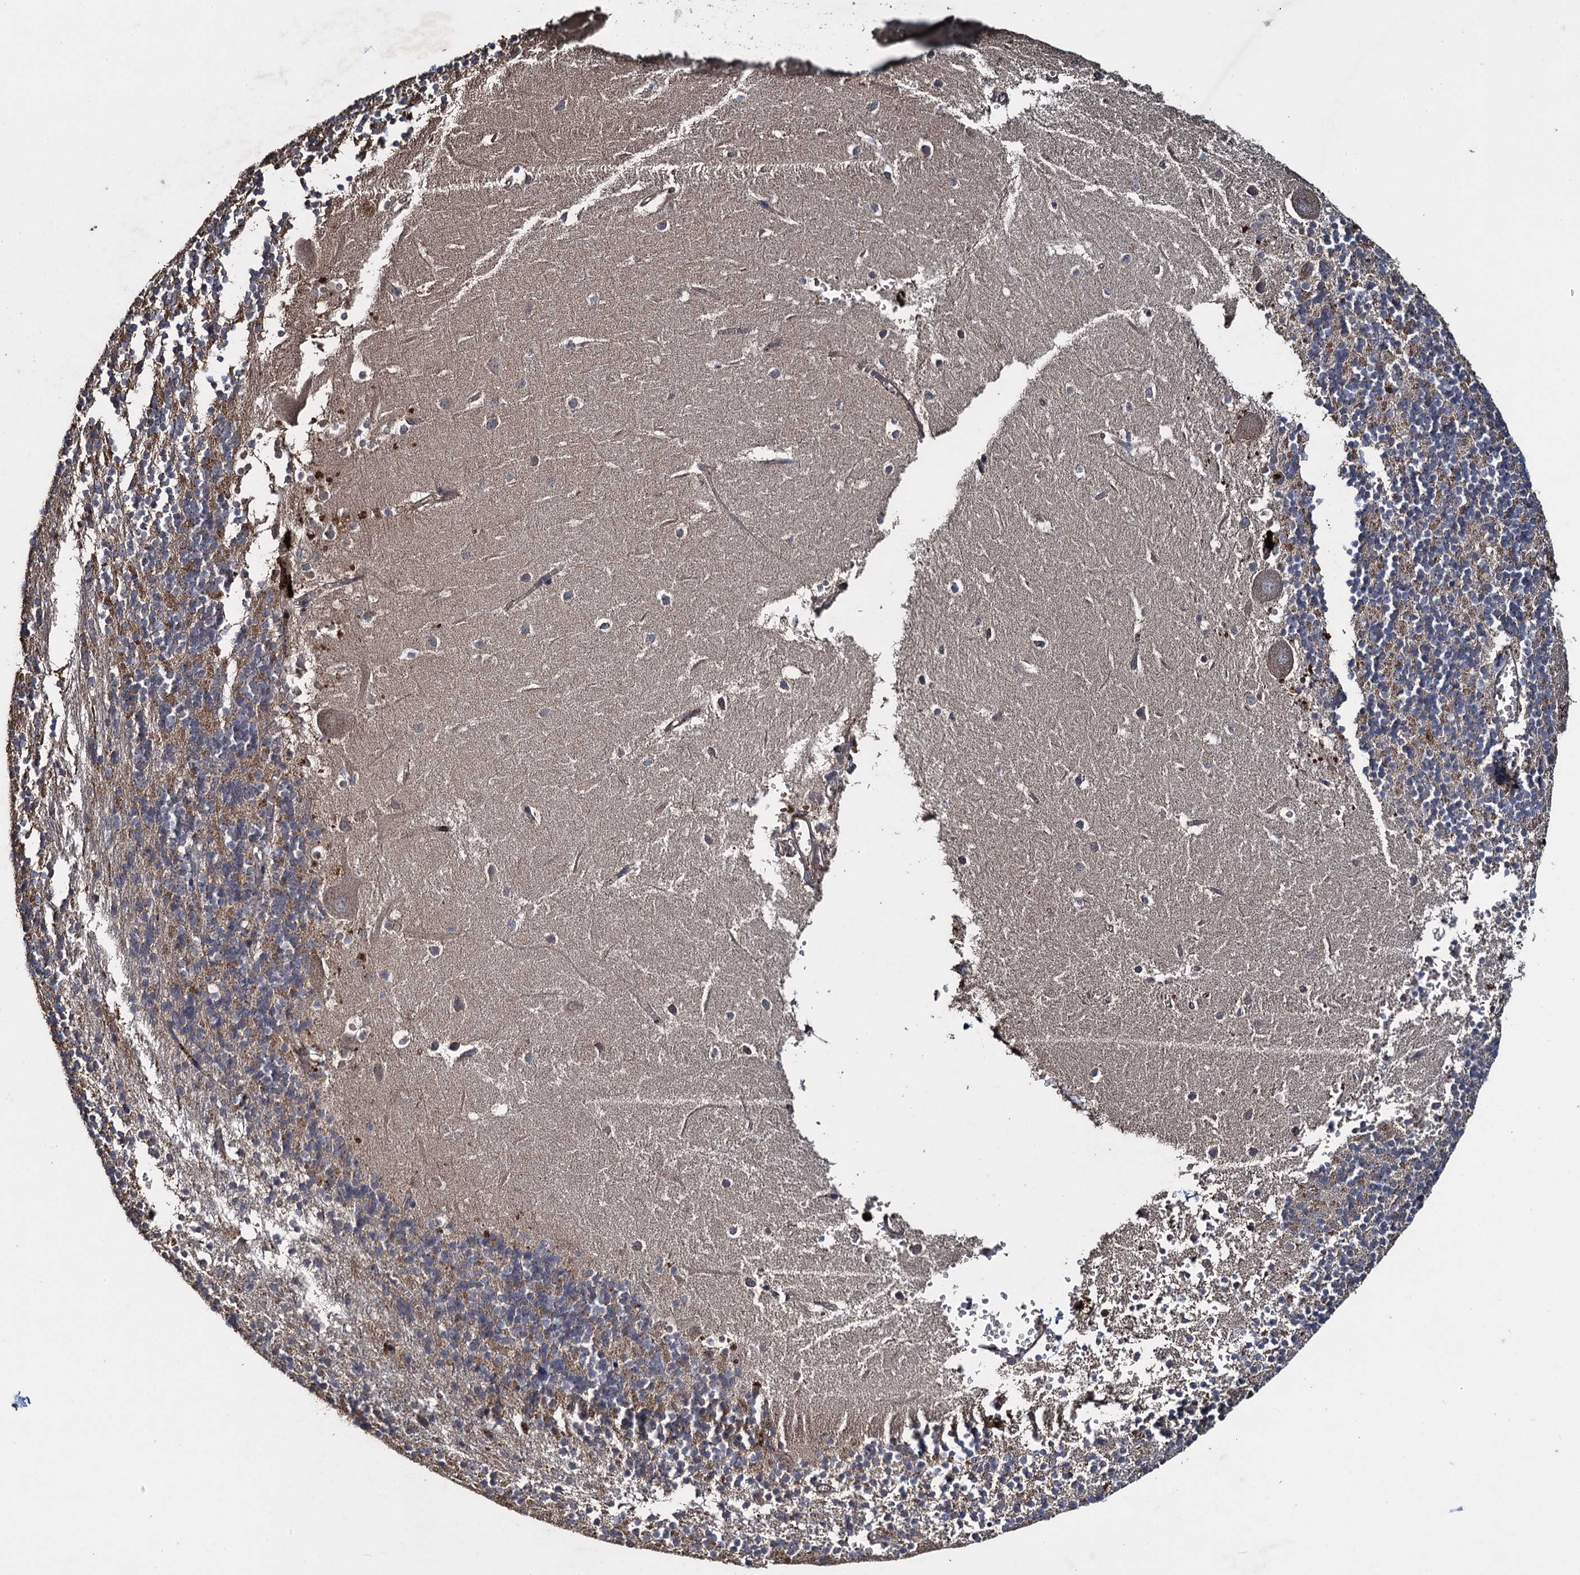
{"staining": {"intensity": "moderate", "quantity": "<25%", "location": "cytoplasmic/membranous"}, "tissue": "cerebellum", "cell_type": "Cells in granular layer", "image_type": "normal", "snomed": [{"axis": "morphology", "description": "Normal tissue, NOS"}, {"axis": "topography", "description": "Cerebellum"}], "caption": "An IHC photomicrograph of benign tissue is shown. Protein staining in brown labels moderate cytoplasmic/membranous positivity in cerebellum within cells in granular layer. Using DAB (3,3'-diaminobenzidine) (brown) and hematoxylin (blue) stains, captured at high magnification using brightfield microscopy.", "gene": "TXNDC11", "patient": {"sex": "male", "age": 54}}